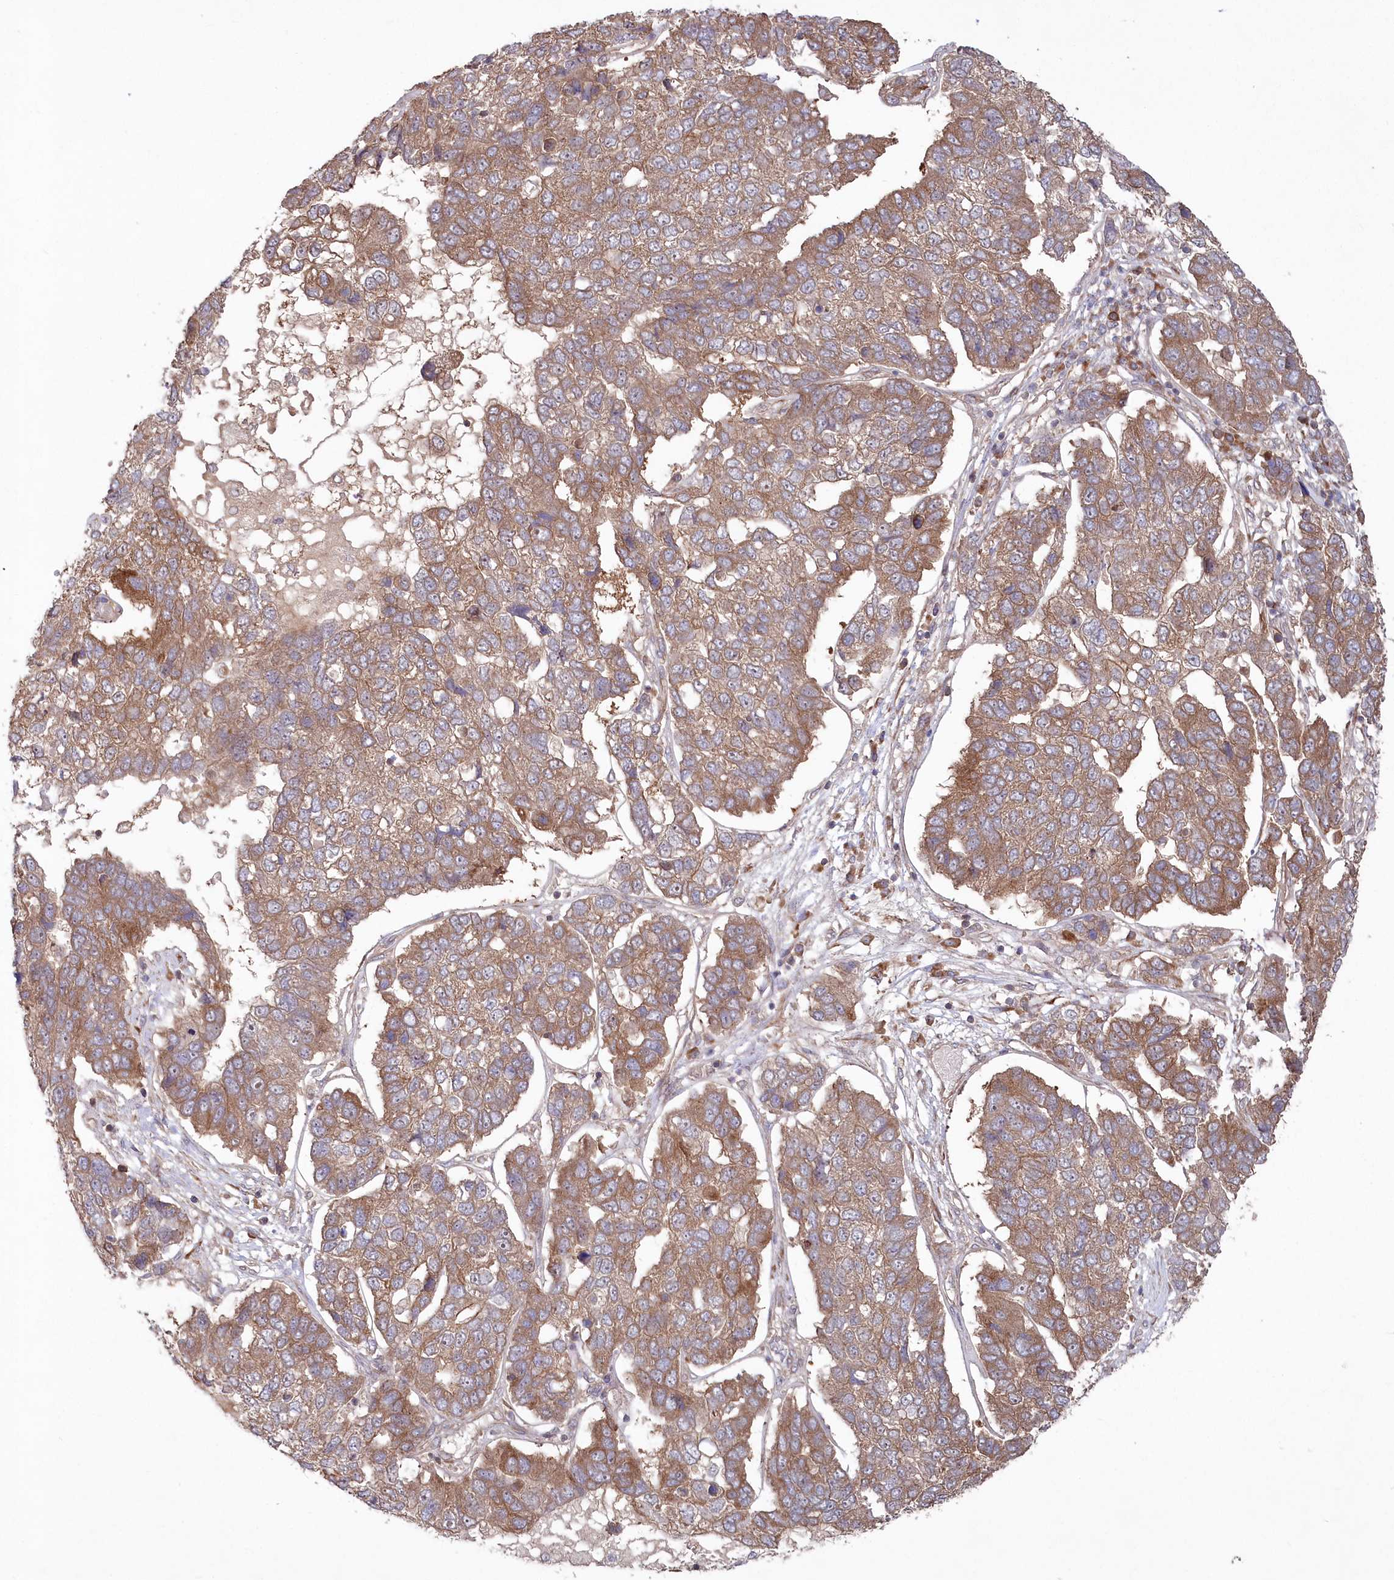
{"staining": {"intensity": "moderate", "quantity": ">75%", "location": "cytoplasmic/membranous"}, "tissue": "pancreatic cancer", "cell_type": "Tumor cells", "image_type": "cancer", "snomed": [{"axis": "morphology", "description": "Adenocarcinoma, NOS"}, {"axis": "topography", "description": "Pancreas"}], "caption": "Immunohistochemistry staining of pancreatic adenocarcinoma, which displays medium levels of moderate cytoplasmic/membranous expression in approximately >75% of tumor cells indicating moderate cytoplasmic/membranous protein expression. The staining was performed using DAB (brown) for protein detection and nuclei were counterstained in hematoxylin (blue).", "gene": "TBCA", "patient": {"sex": "female", "age": 61}}